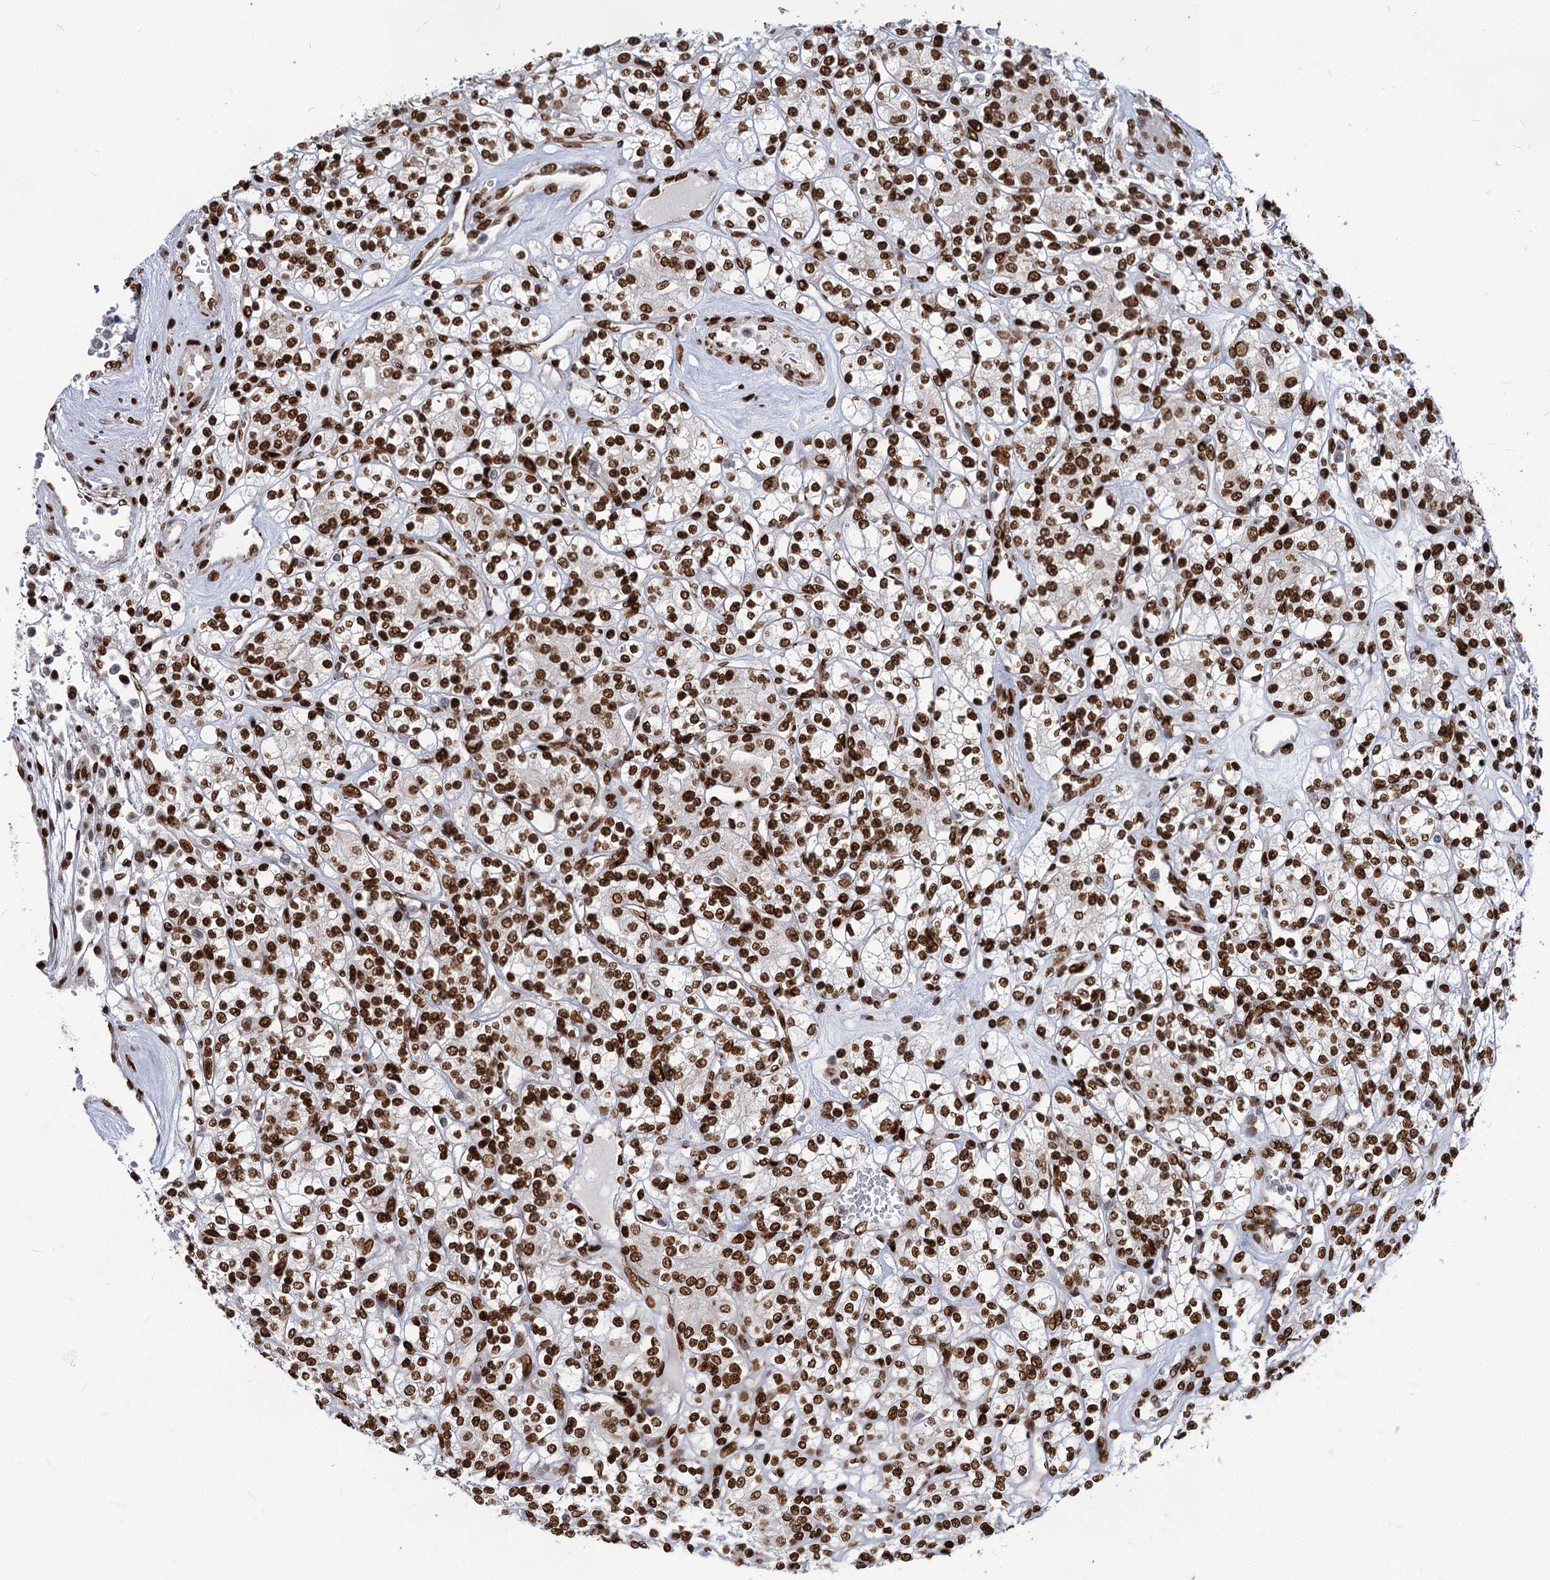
{"staining": {"intensity": "strong", "quantity": ">75%", "location": "nuclear"}, "tissue": "renal cancer", "cell_type": "Tumor cells", "image_type": "cancer", "snomed": [{"axis": "morphology", "description": "Adenocarcinoma, NOS"}, {"axis": "topography", "description": "Kidney"}], "caption": "High-power microscopy captured an immunohistochemistry (IHC) histopathology image of adenocarcinoma (renal), revealing strong nuclear positivity in about >75% of tumor cells.", "gene": "MECP2", "patient": {"sex": "male", "age": 77}}